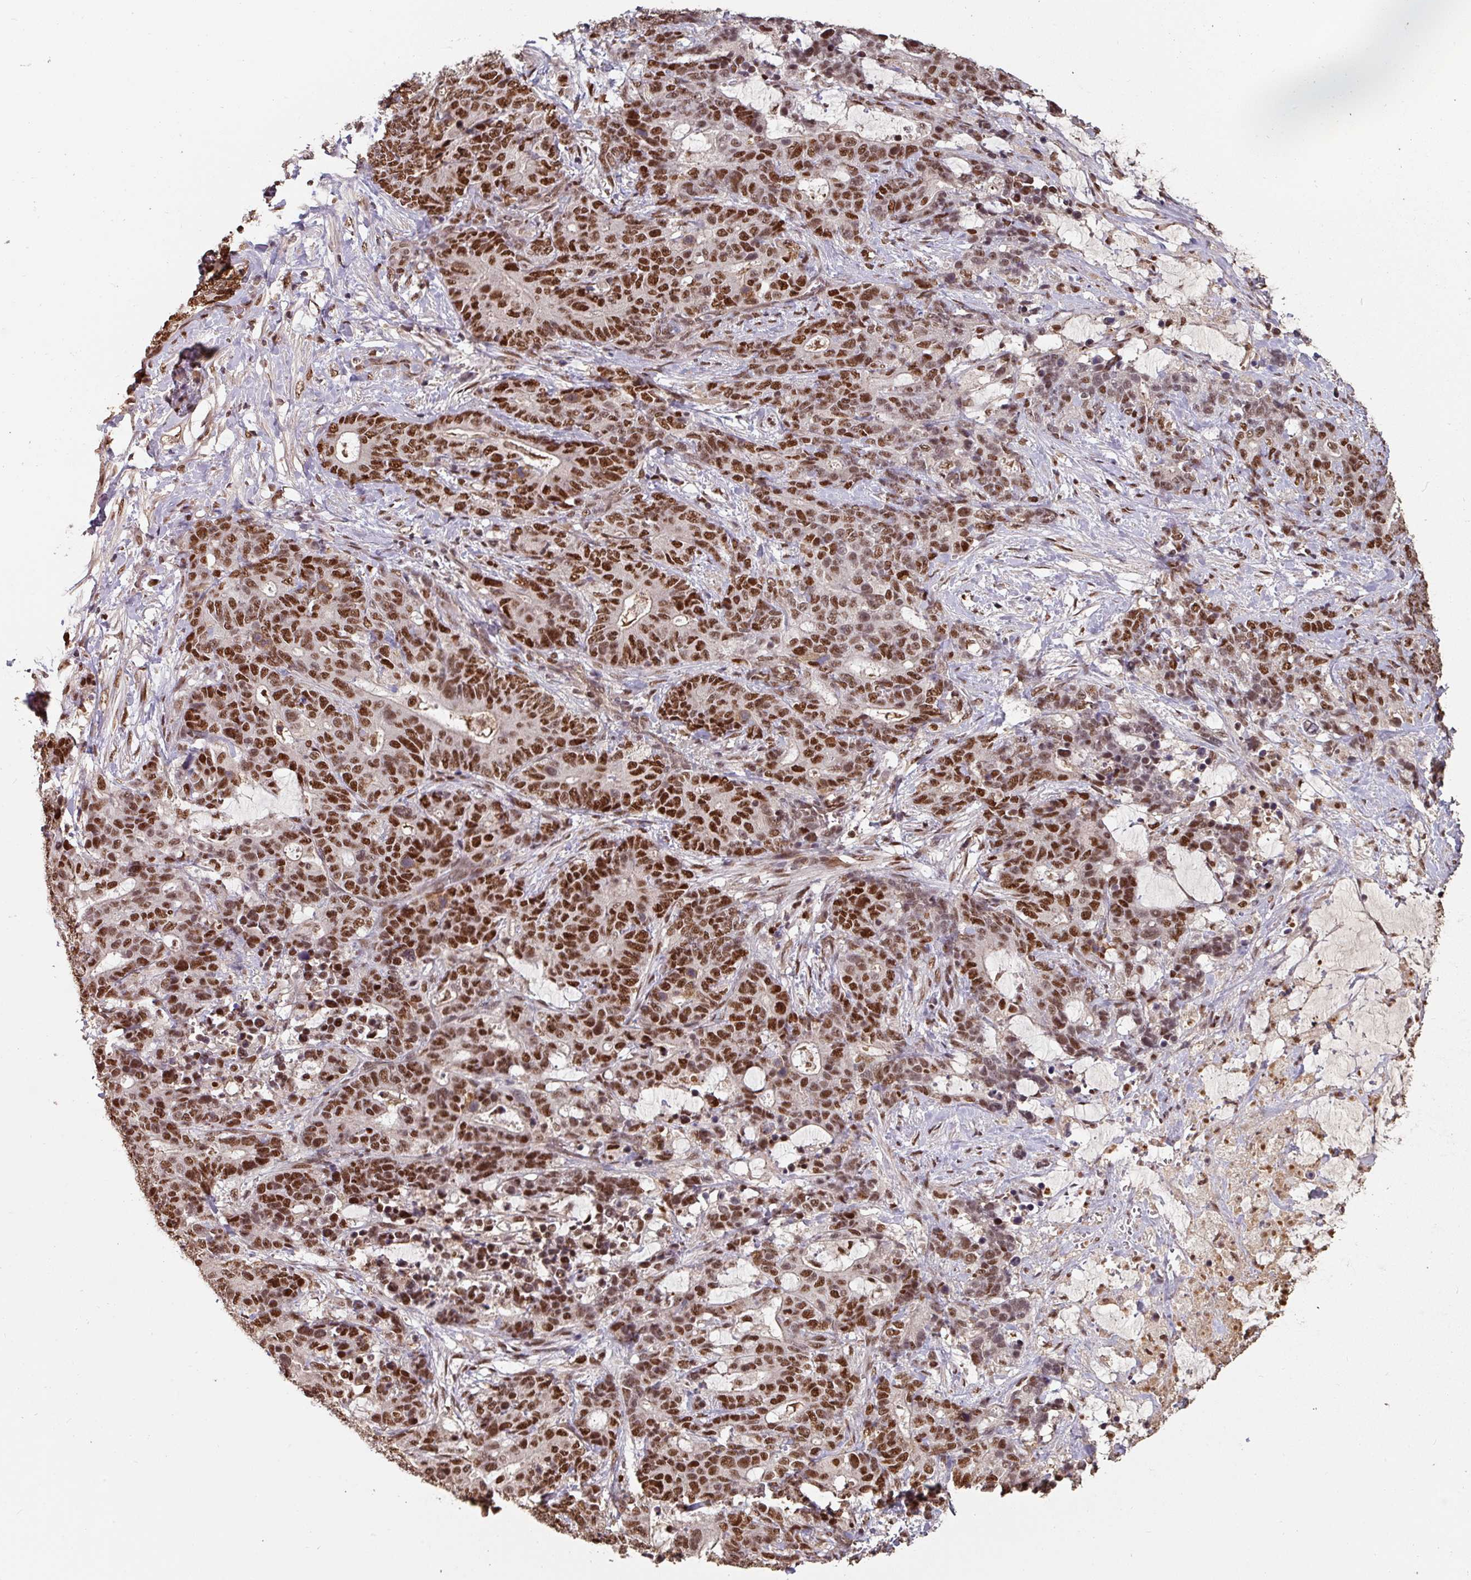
{"staining": {"intensity": "strong", "quantity": ">75%", "location": "nuclear"}, "tissue": "stomach cancer", "cell_type": "Tumor cells", "image_type": "cancer", "snomed": [{"axis": "morphology", "description": "Normal tissue, NOS"}, {"axis": "morphology", "description": "Adenocarcinoma, NOS"}, {"axis": "topography", "description": "Stomach"}], "caption": "This is an image of immunohistochemistry (IHC) staining of stomach cancer, which shows strong staining in the nuclear of tumor cells.", "gene": "POLD1", "patient": {"sex": "female", "age": 64}}